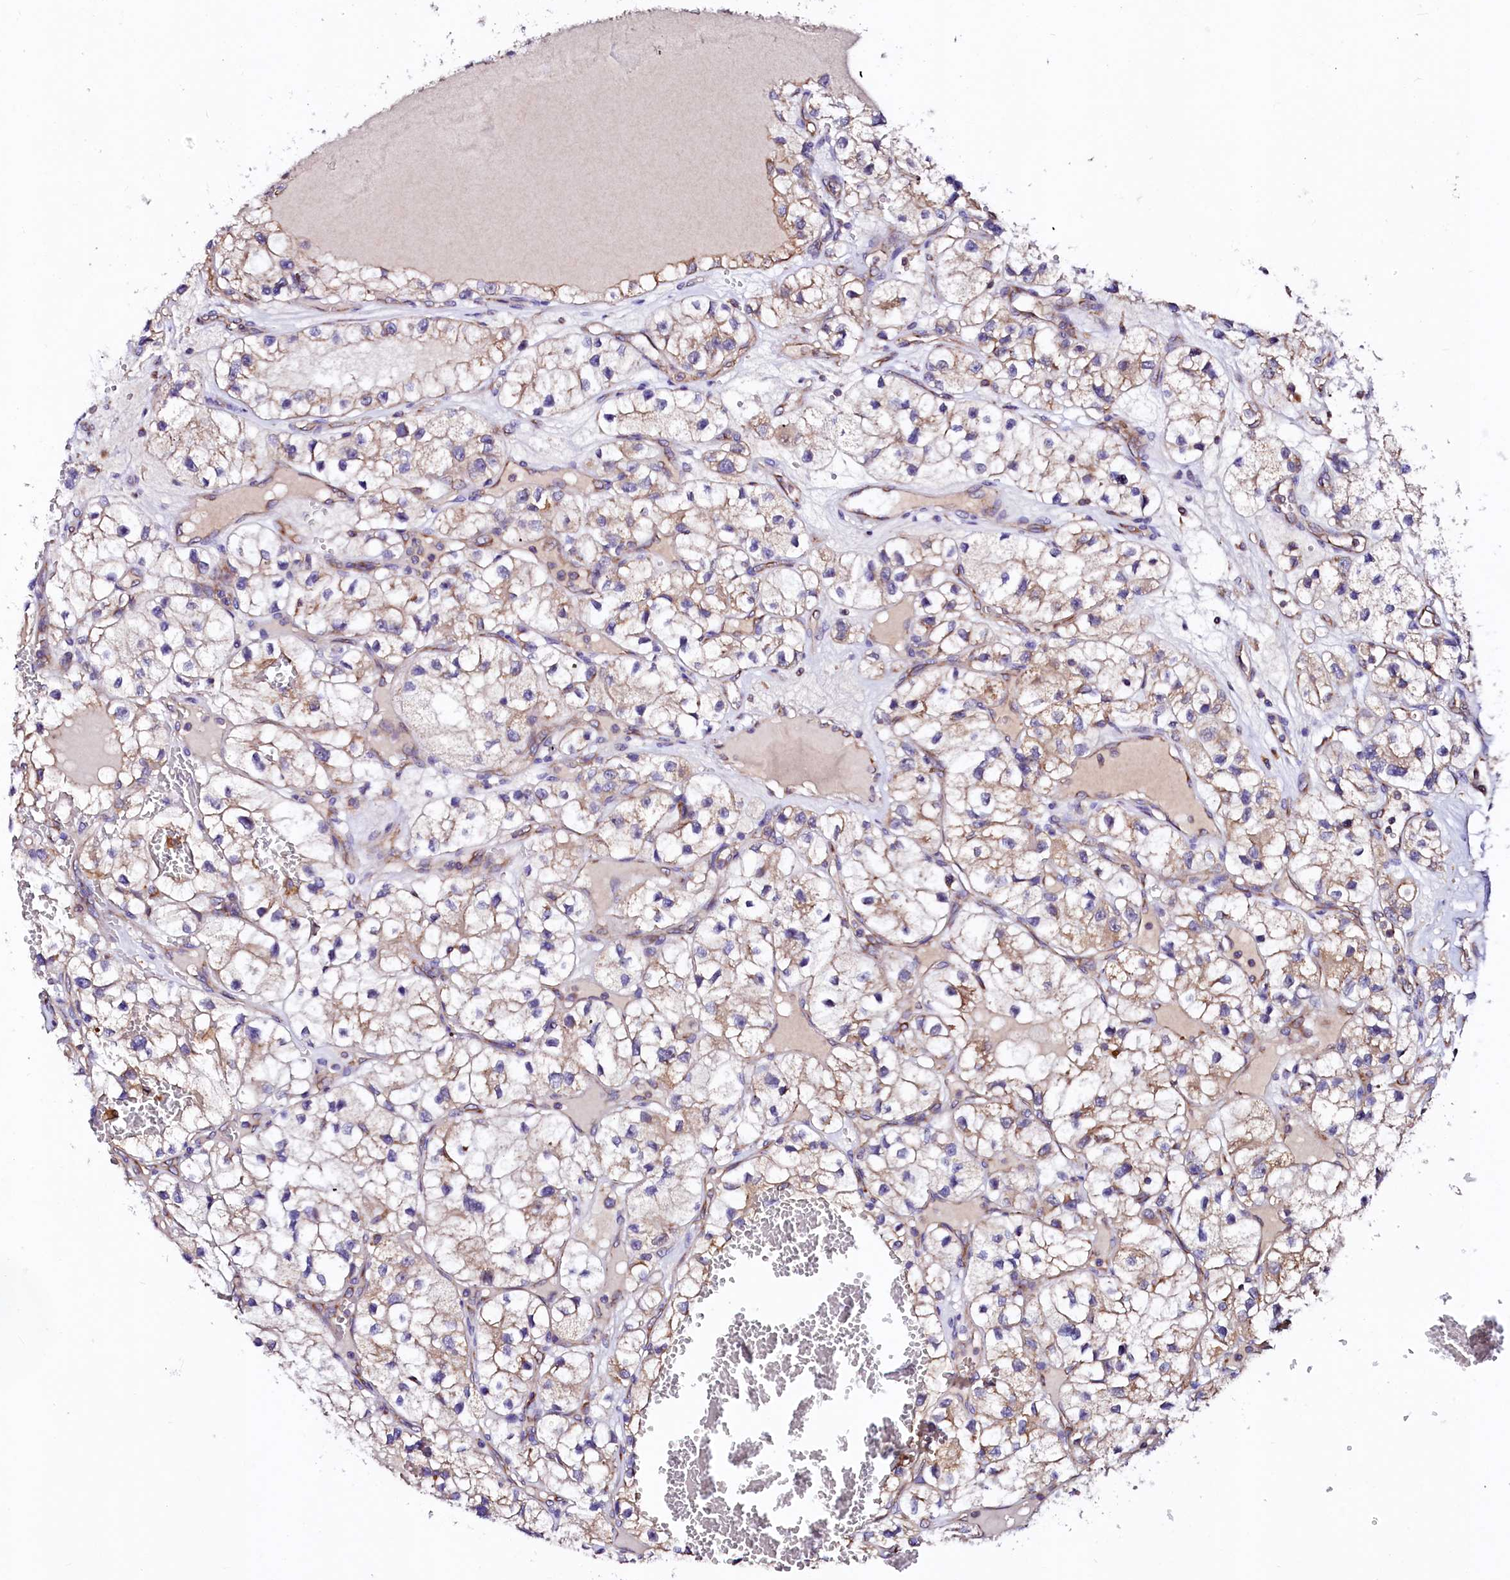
{"staining": {"intensity": "weak", "quantity": "<25%", "location": "cytoplasmic/membranous"}, "tissue": "renal cancer", "cell_type": "Tumor cells", "image_type": "cancer", "snomed": [{"axis": "morphology", "description": "Adenocarcinoma, NOS"}, {"axis": "topography", "description": "Kidney"}], "caption": "There is no significant expression in tumor cells of renal adenocarcinoma.", "gene": "UBE3C", "patient": {"sex": "female", "age": 57}}